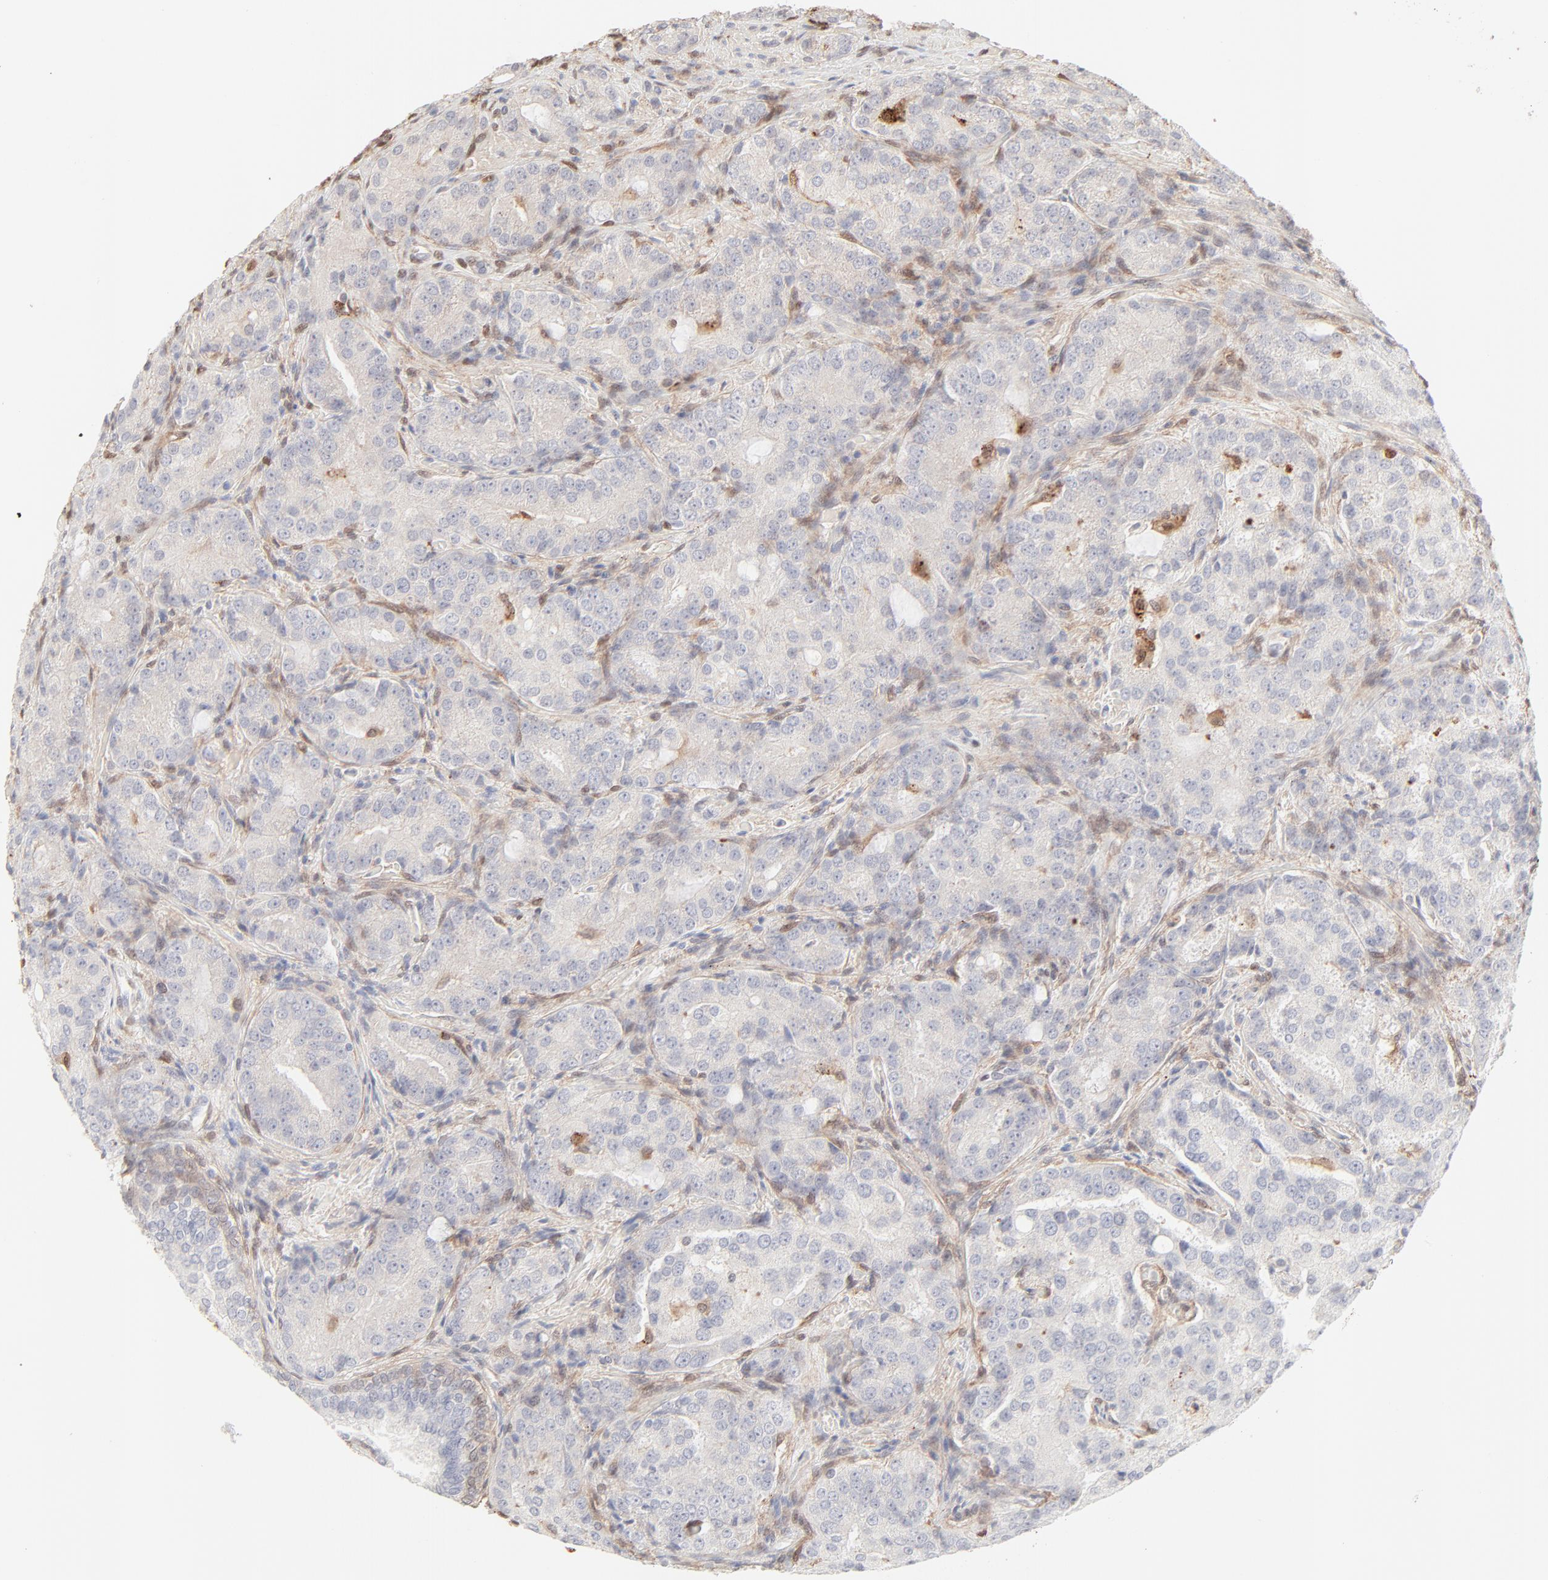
{"staining": {"intensity": "negative", "quantity": "none", "location": "none"}, "tissue": "prostate cancer", "cell_type": "Tumor cells", "image_type": "cancer", "snomed": [{"axis": "morphology", "description": "Adenocarcinoma, High grade"}, {"axis": "topography", "description": "Prostate"}], "caption": "Tumor cells are negative for brown protein staining in prostate cancer (high-grade adenocarcinoma).", "gene": "LGALS2", "patient": {"sex": "male", "age": 72}}